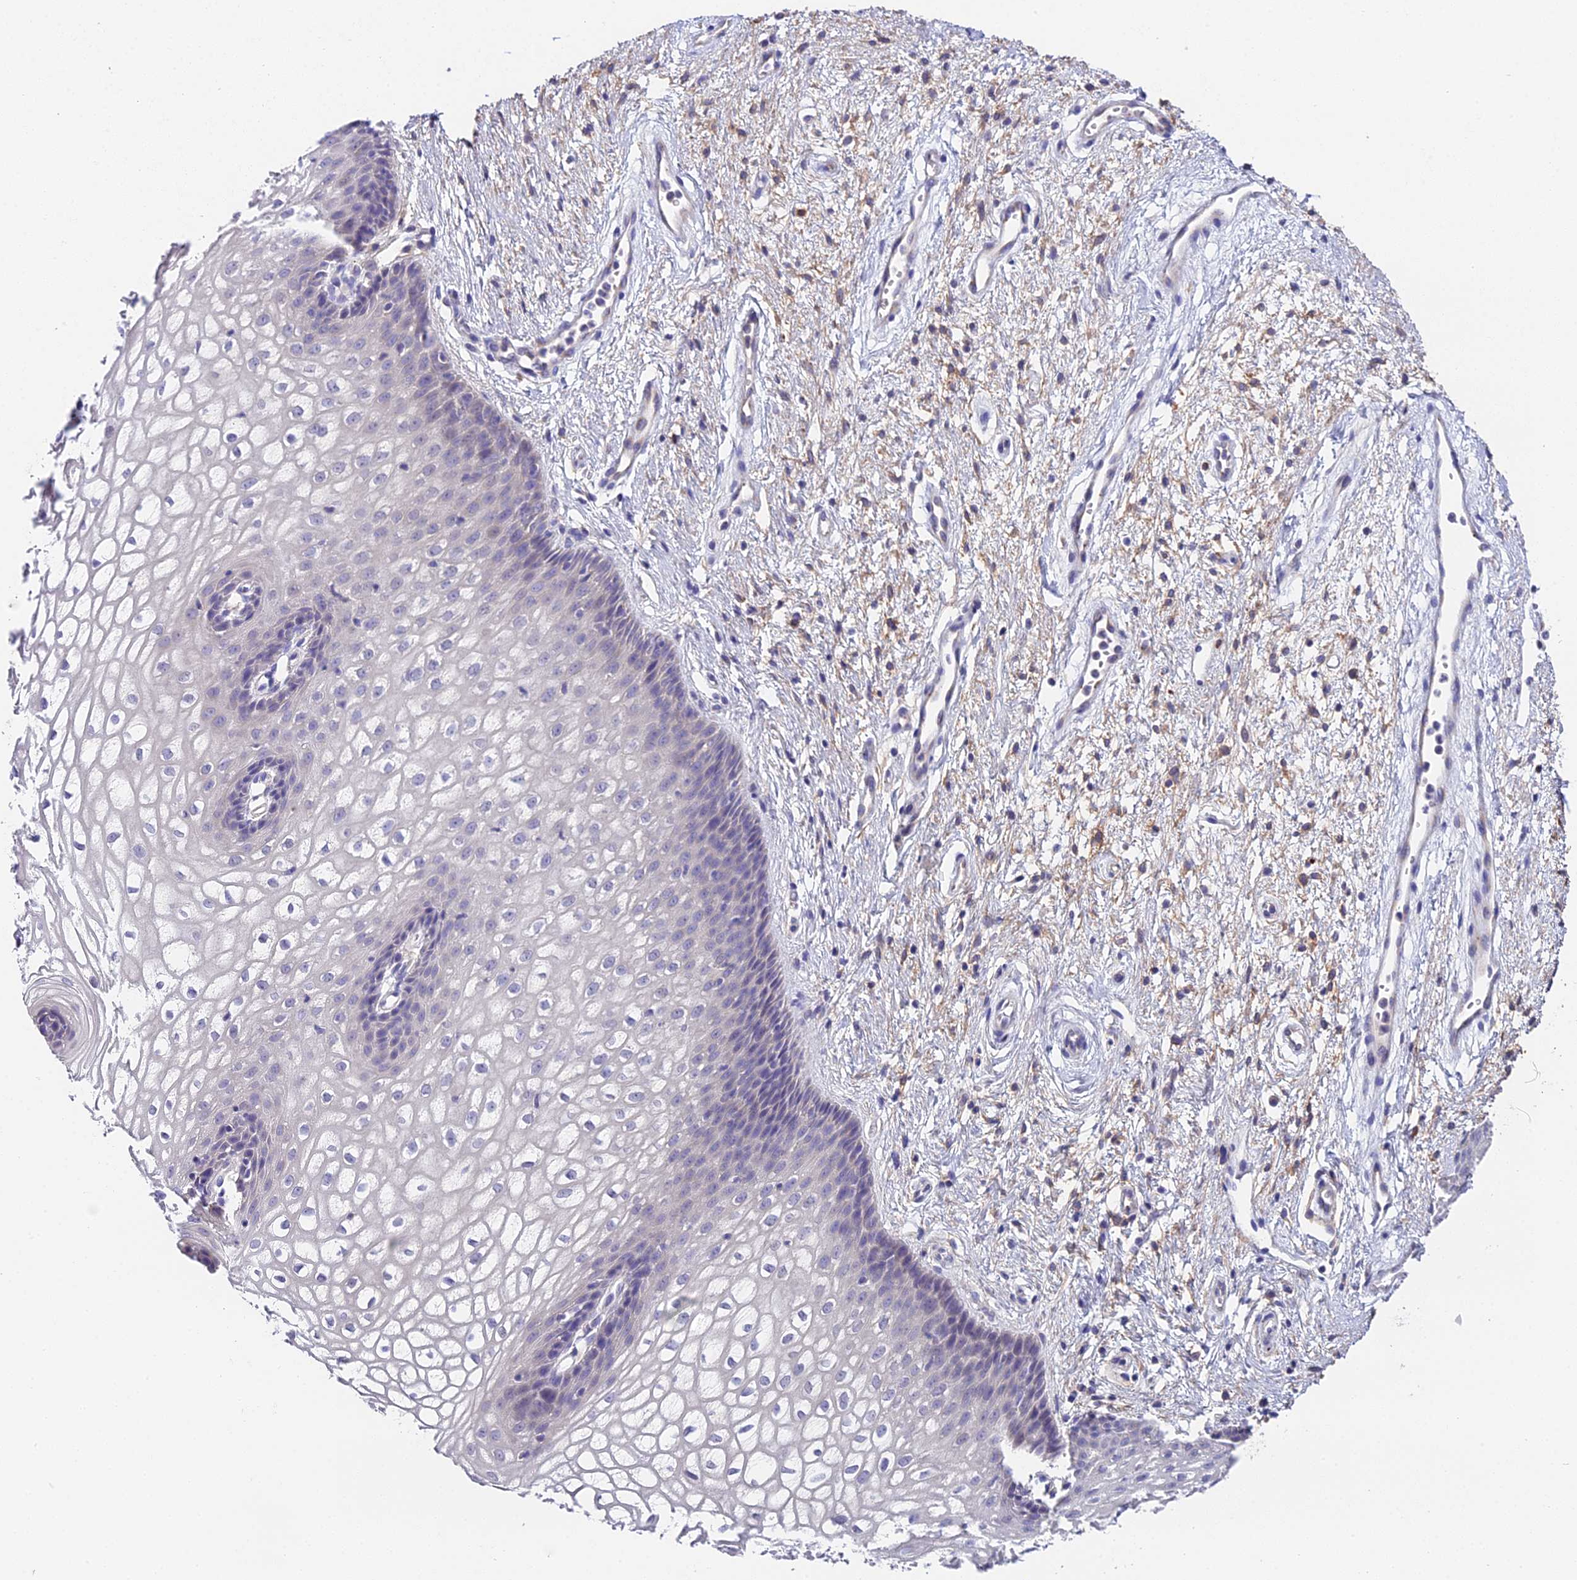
{"staining": {"intensity": "negative", "quantity": "none", "location": "none"}, "tissue": "vagina", "cell_type": "Squamous epithelial cells", "image_type": "normal", "snomed": [{"axis": "morphology", "description": "Normal tissue, NOS"}, {"axis": "topography", "description": "Vagina"}], "caption": "A photomicrograph of vagina stained for a protein shows no brown staining in squamous epithelial cells. Nuclei are stained in blue.", "gene": "LYPD6", "patient": {"sex": "female", "age": 34}}